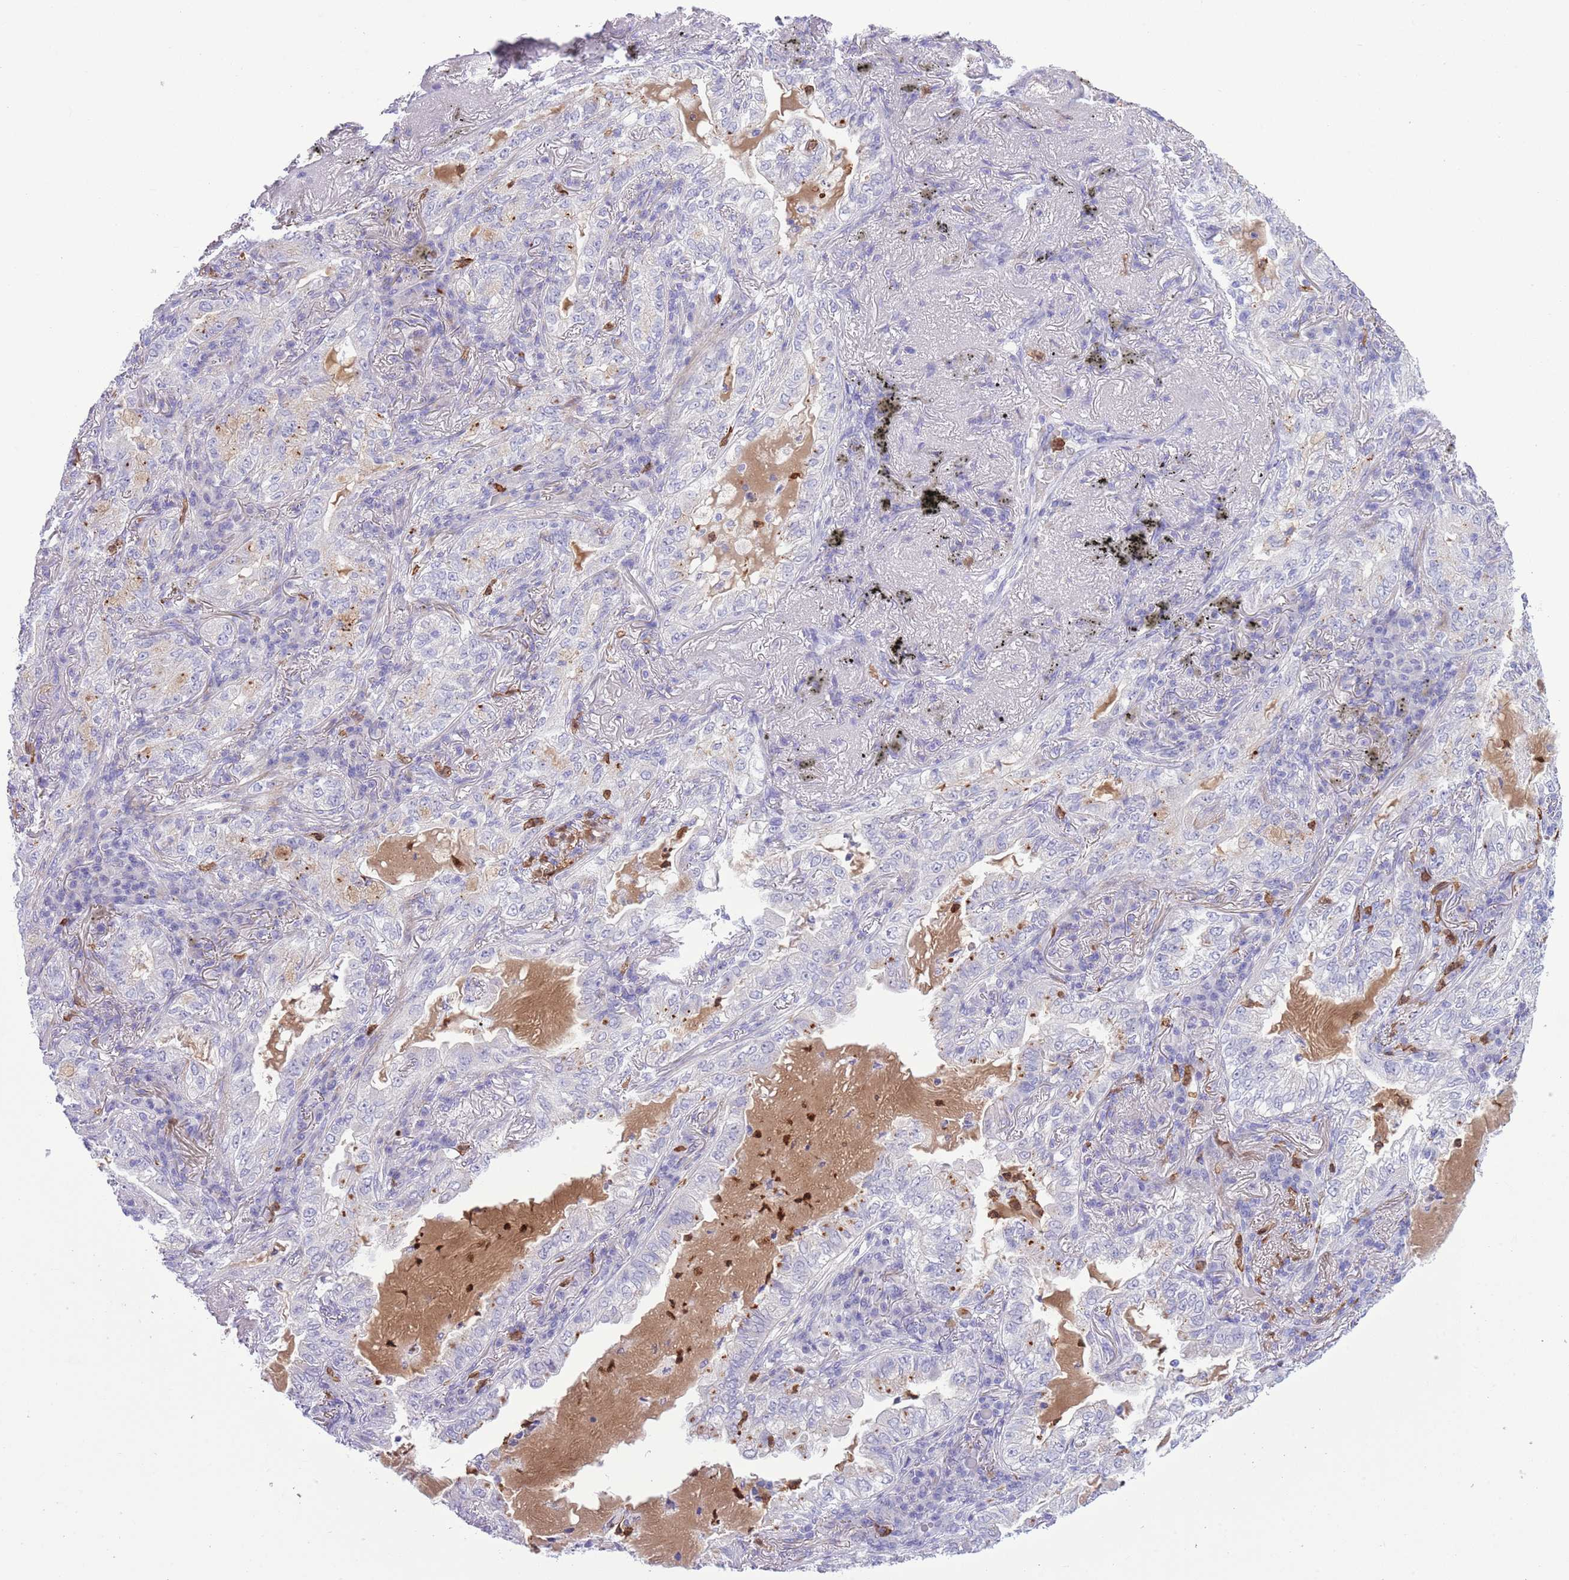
{"staining": {"intensity": "negative", "quantity": "none", "location": "none"}, "tissue": "lung cancer", "cell_type": "Tumor cells", "image_type": "cancer", "snomed": [{"axis": "morphology", "description": "Adenocarcinoma, NOS"}, {"axis": "topography", "description": "Lung"}], "caption": "Lung cancer stained for a protein using immunohistochemistry demonstrates no expression tumor cells.", "gene": "OR6M1", "patient": {"sex": "female", "age": 73}}